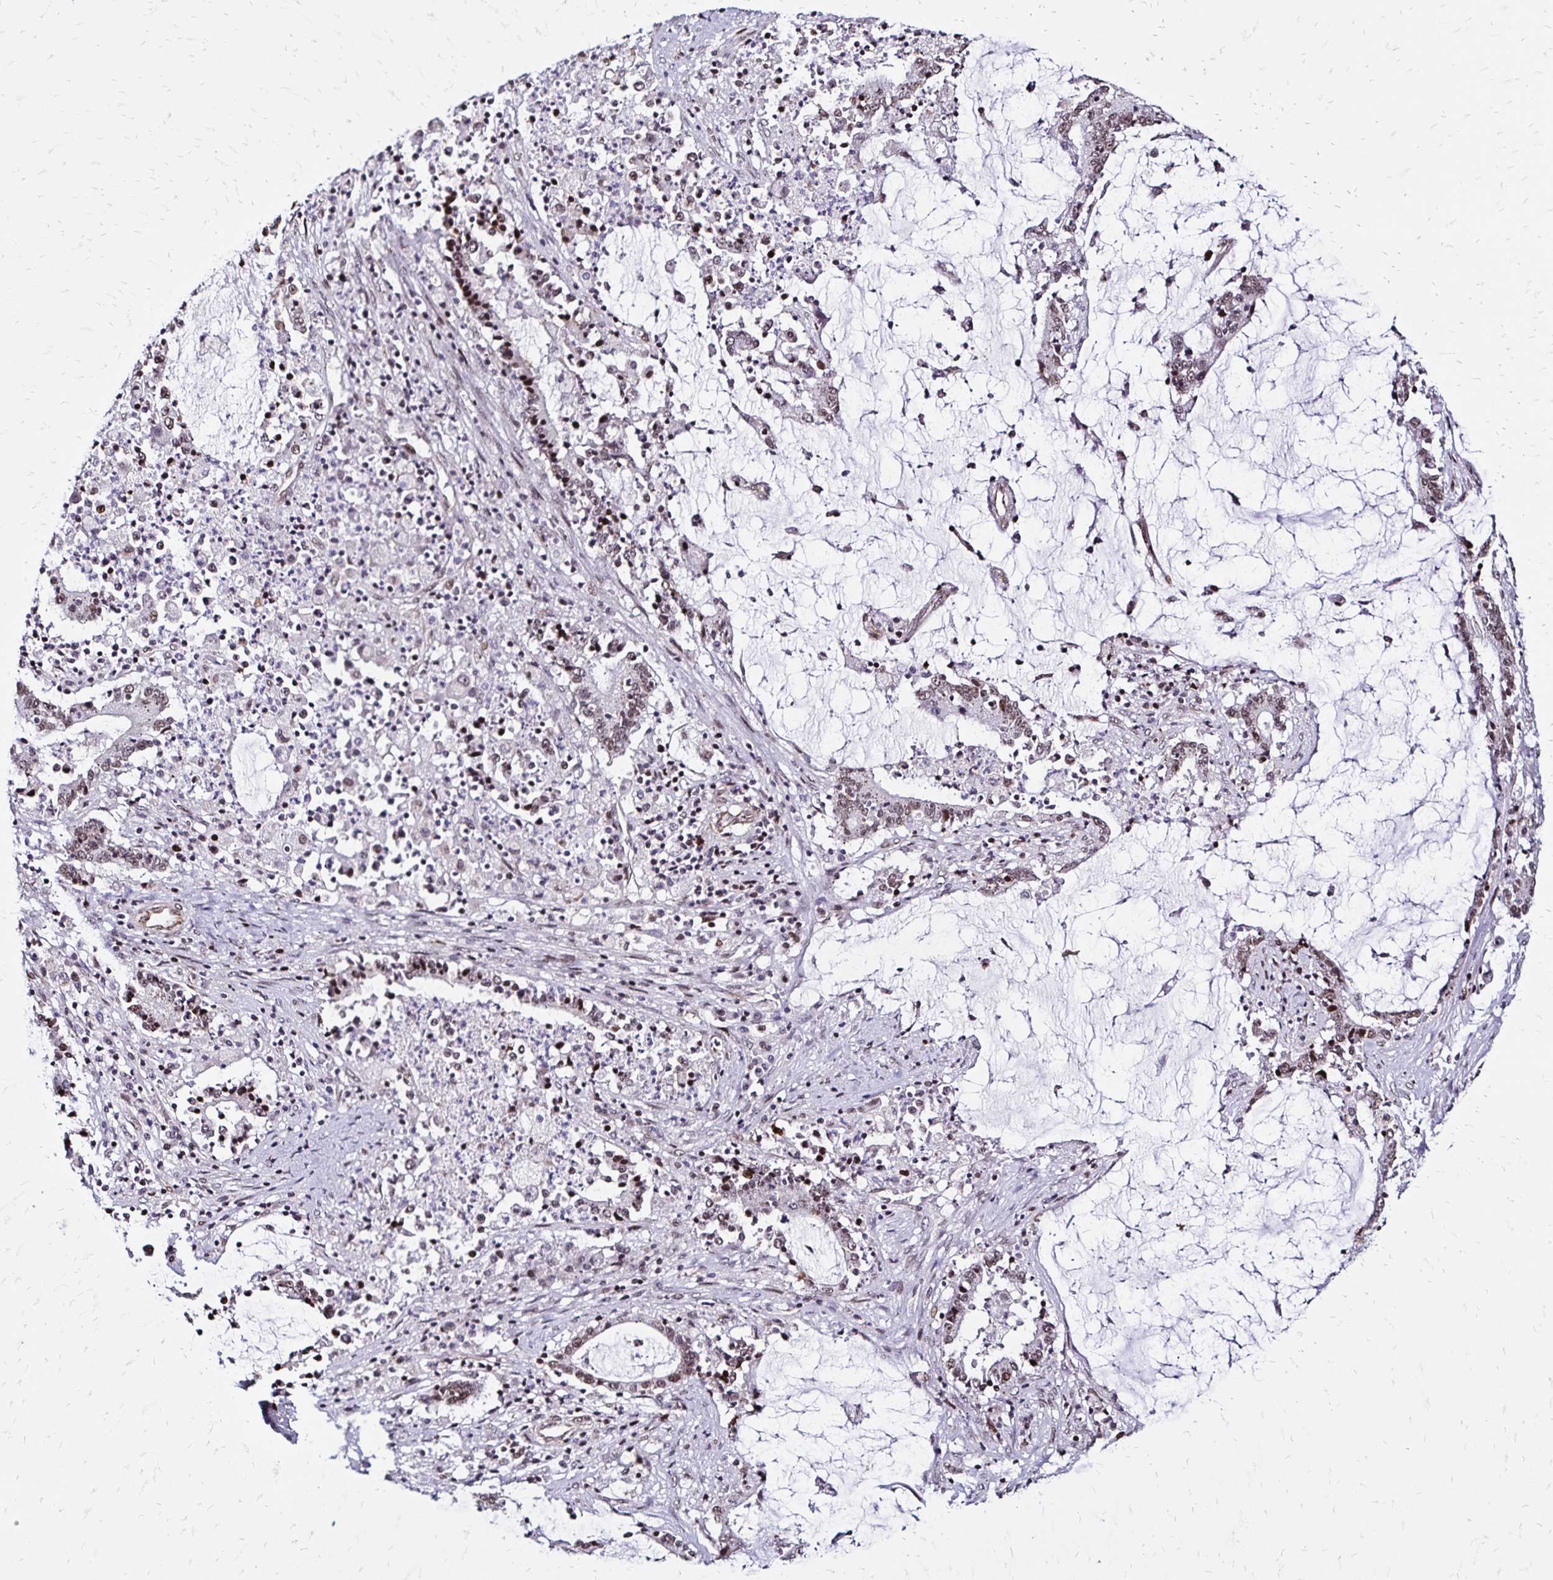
{"staining": {"intensity": "weak", "quantity": "25%-75%", "location": "nuclear"}, "tissue": "stomach cancer", "cell_type": "Tumor cells", "image_type": "cancer", "snomed": [{"axis": "morphology", "description": "Adenocarcinoma, NOS"}, {"axis": "topography", "description": "Stomach, upper"}], "caption": "Stomach adenocarcinoma stained for a protein reveals weak nuclear positivity in tumor cells. (IHC, brightfield microscopy, high magnification).", "gene": "TOB1", "patient": {"sex": "male", "age": 68}}